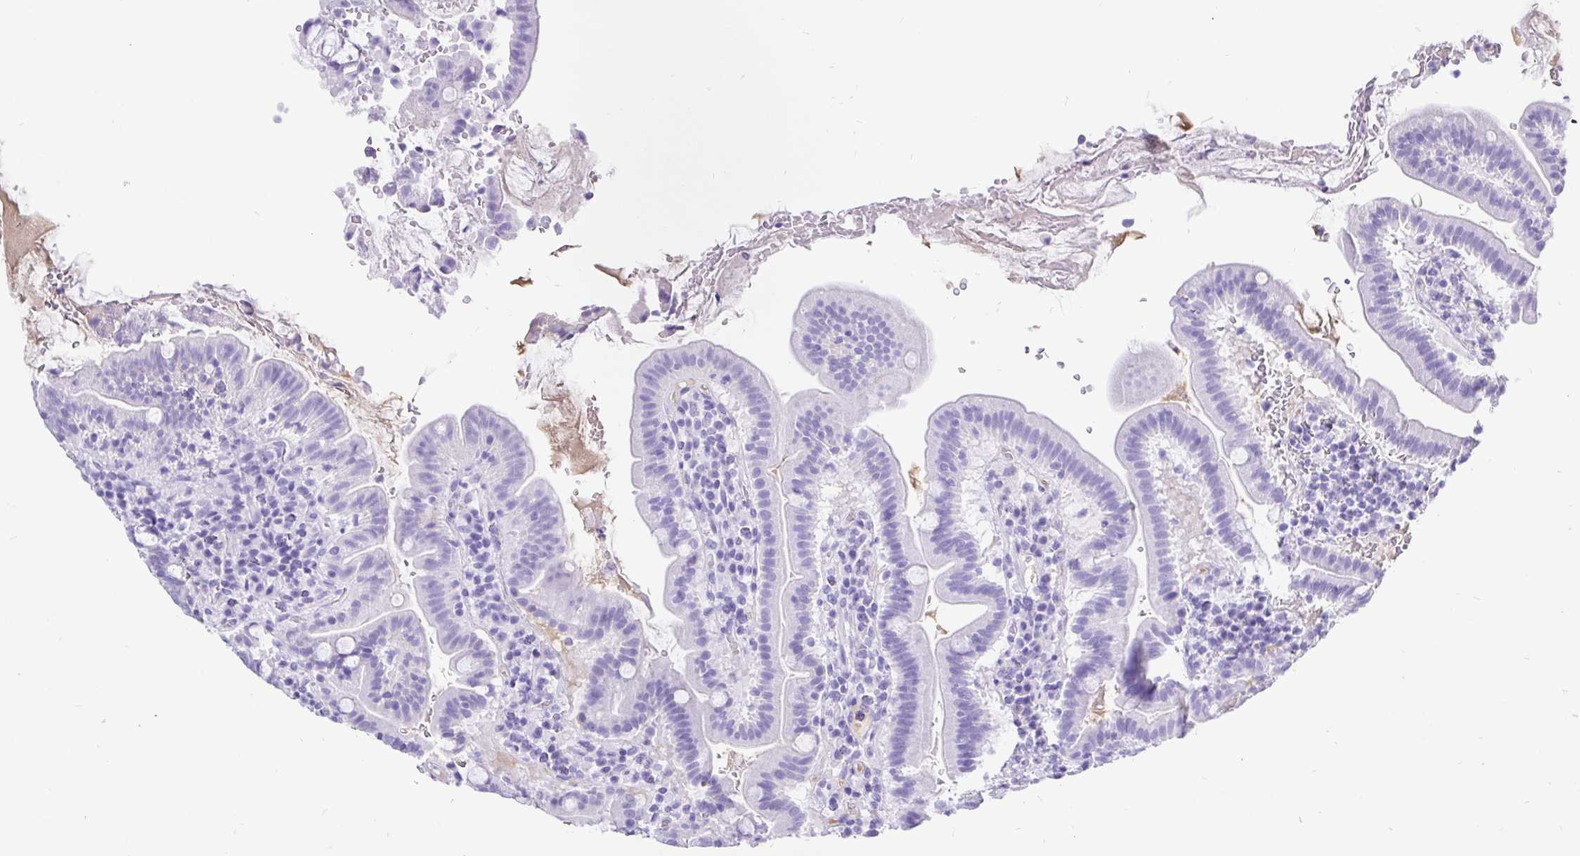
{"staining": {"intensity": "negative", "quantity": "none", "location": "none"}, "tissue": "small intestine", "cell_type": "Glandular cells", "image_type": "normal", "snomed": [{"axis": "morphology", "description": "Normal tissue, NOS"}, {"axis": "topography", "description": "Small intestine"}], "caption": "This is a image of IHC staining of unremarkable small intestine, which shows no positivity in glandular cells. Brightfield microscopy of immunohistochemistry stained with DAB (3,3'-diaminobenzidine) (brown) and hematoxylin (blue), captured at high magnification.", "gene": "KRT13", "patient": {"sex": "male", "age": 26}}